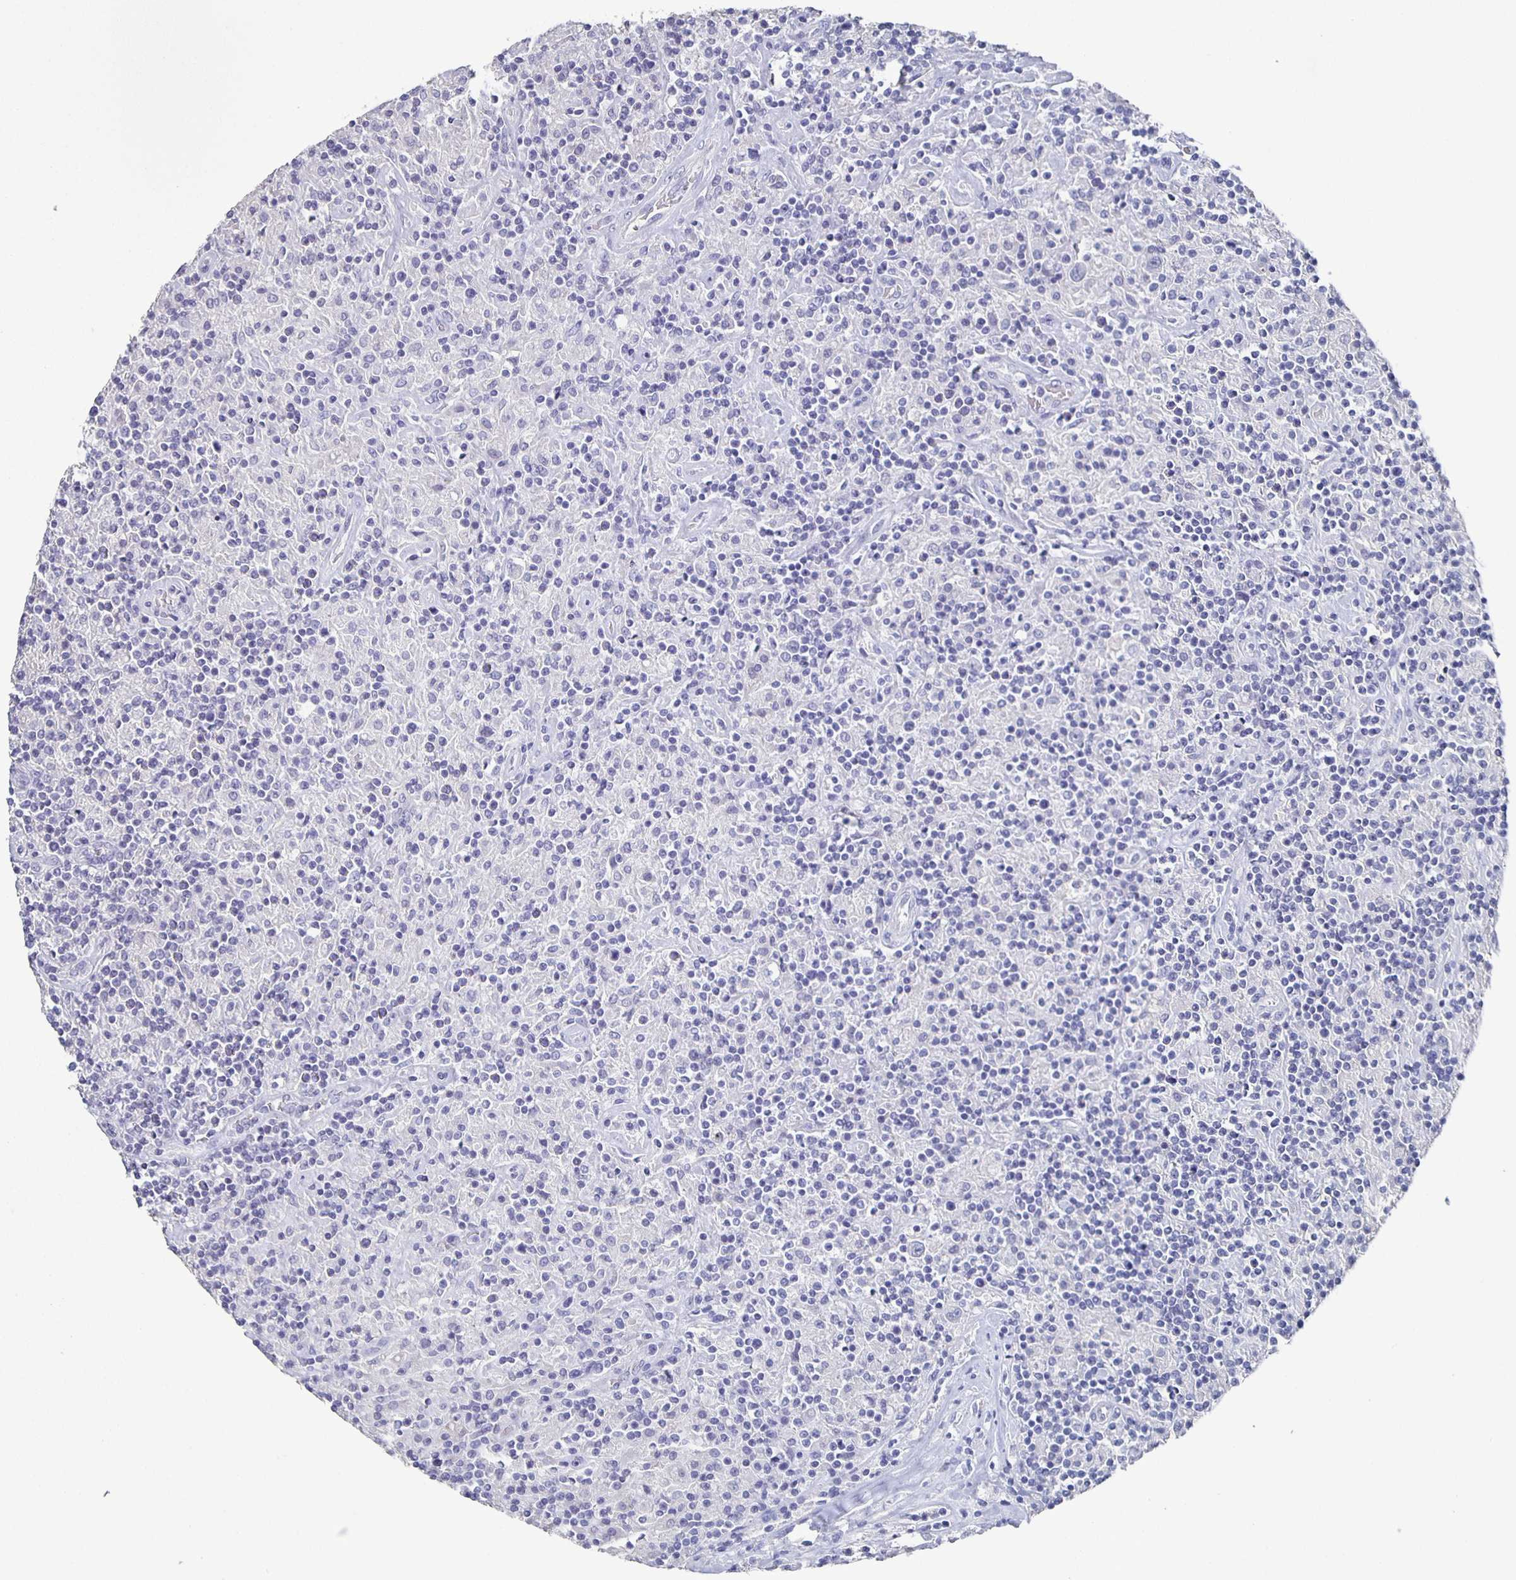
{"staining": {"intensity": "negative", "quantity": "none", "location": "none"}, "tissue": "lymphoma", "cell_type": "Tumor cells", "image_type": "cancer", "snomed": [{"axis": "morphology", "description": "Hodgkin's disease, NOS"}, {"axis": "topography", "description": "Lymph node"}], "caption": "DAB (3,3'-diaminobenzidine) immunohistochemical staining of lymphoma reveals no significant expression in tumor cells. Brightfield microscopy of immunohistochemistry stained with DAB (3,3'-diaminobenzidine) (brown) and hematoxylin (blue), captured at high magnification.", "gene": "CACNA2D2", "patient": {"sex": "male", "age": 70}}